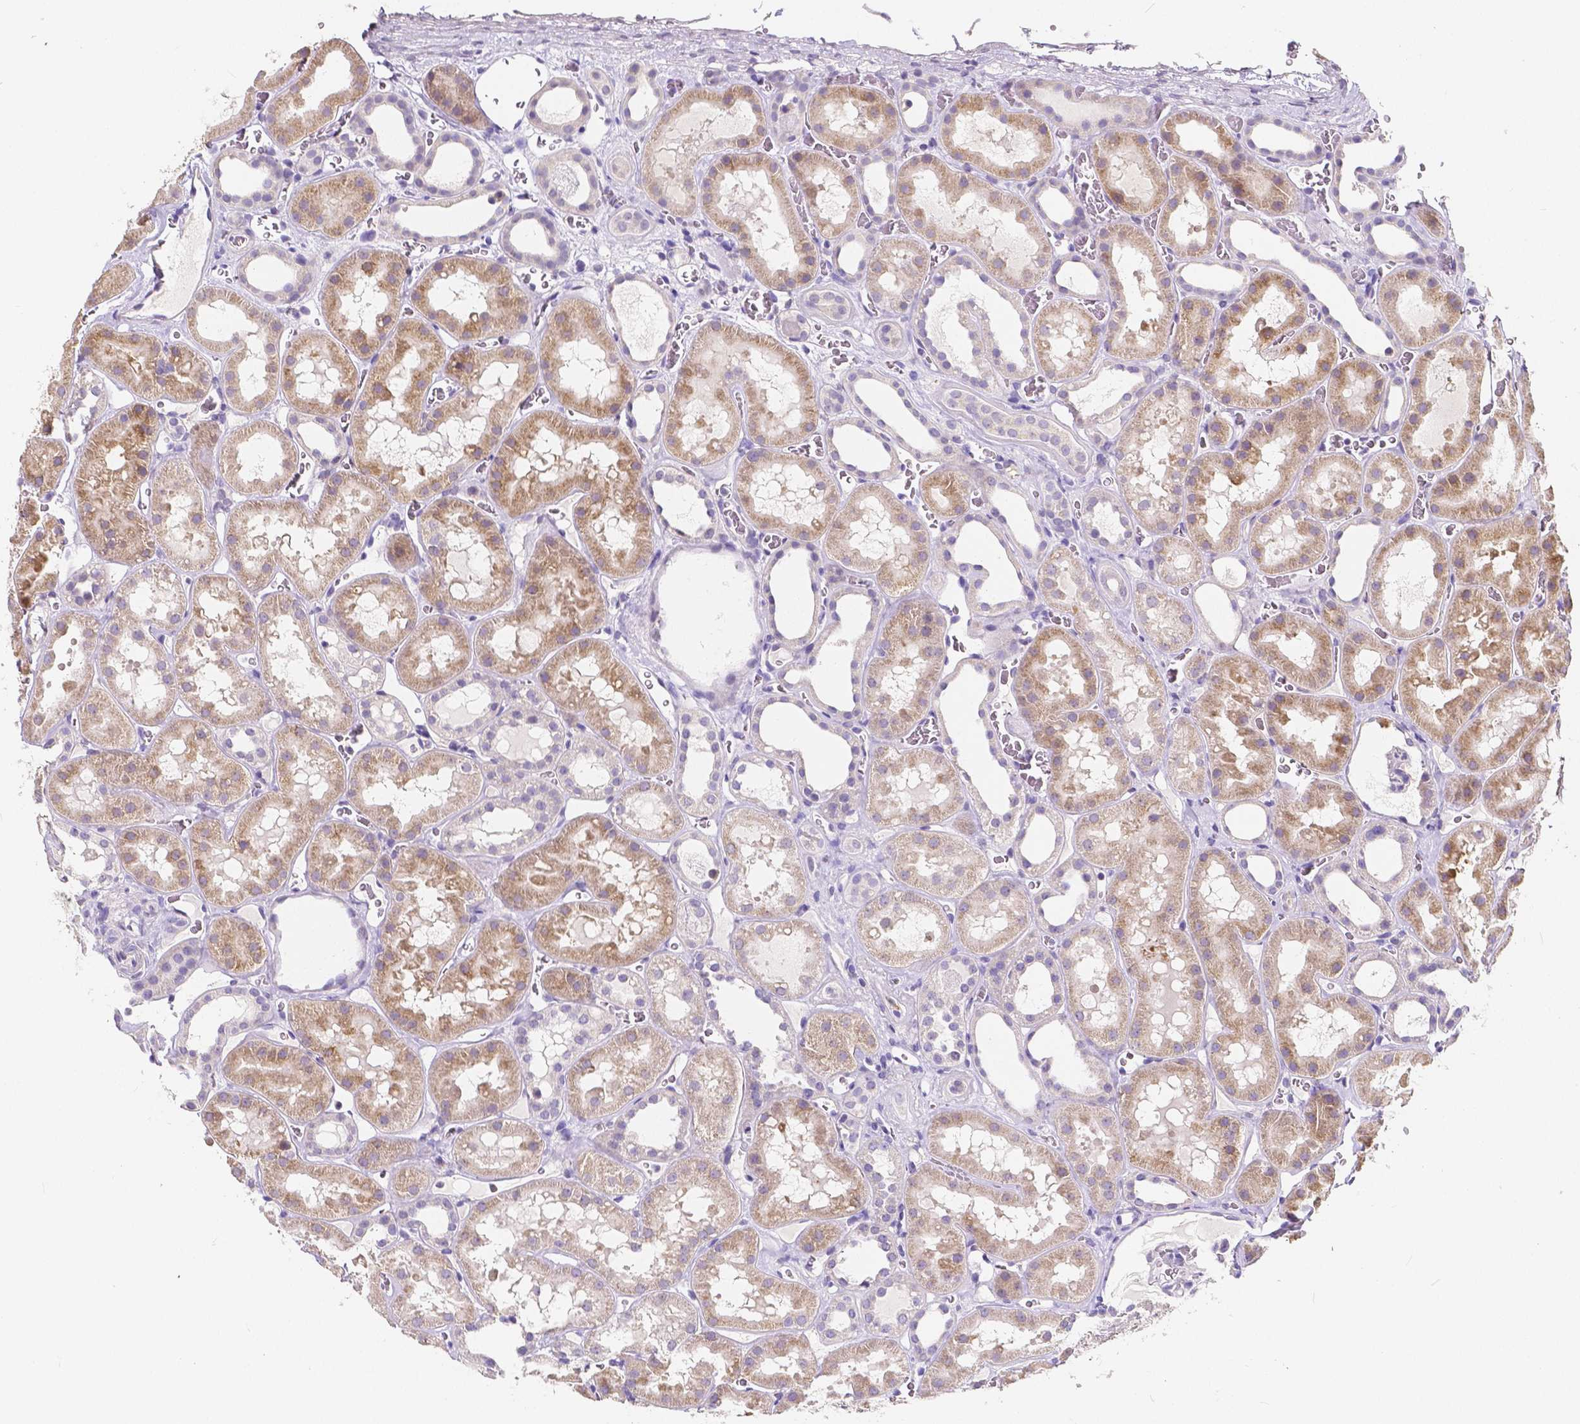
{"staining": {"intensity": "negative", "quantity": "none", "location": "none"}, "tissue": "kidney", "cell_type": "Cells in glomeruli", "image_type": "normal", "snomed": [{"axis": "morphology", "description": "Normal tissue, NOS"}, {"axis": "topography", "description": "Kidney"}], "caption": "Immunohistochemical staining of unremarkable kidney demonstrates no significant positivity in cells in glomeruli.", "gene": "ACP5", "patient": {"sex": "female", "age": 41}}